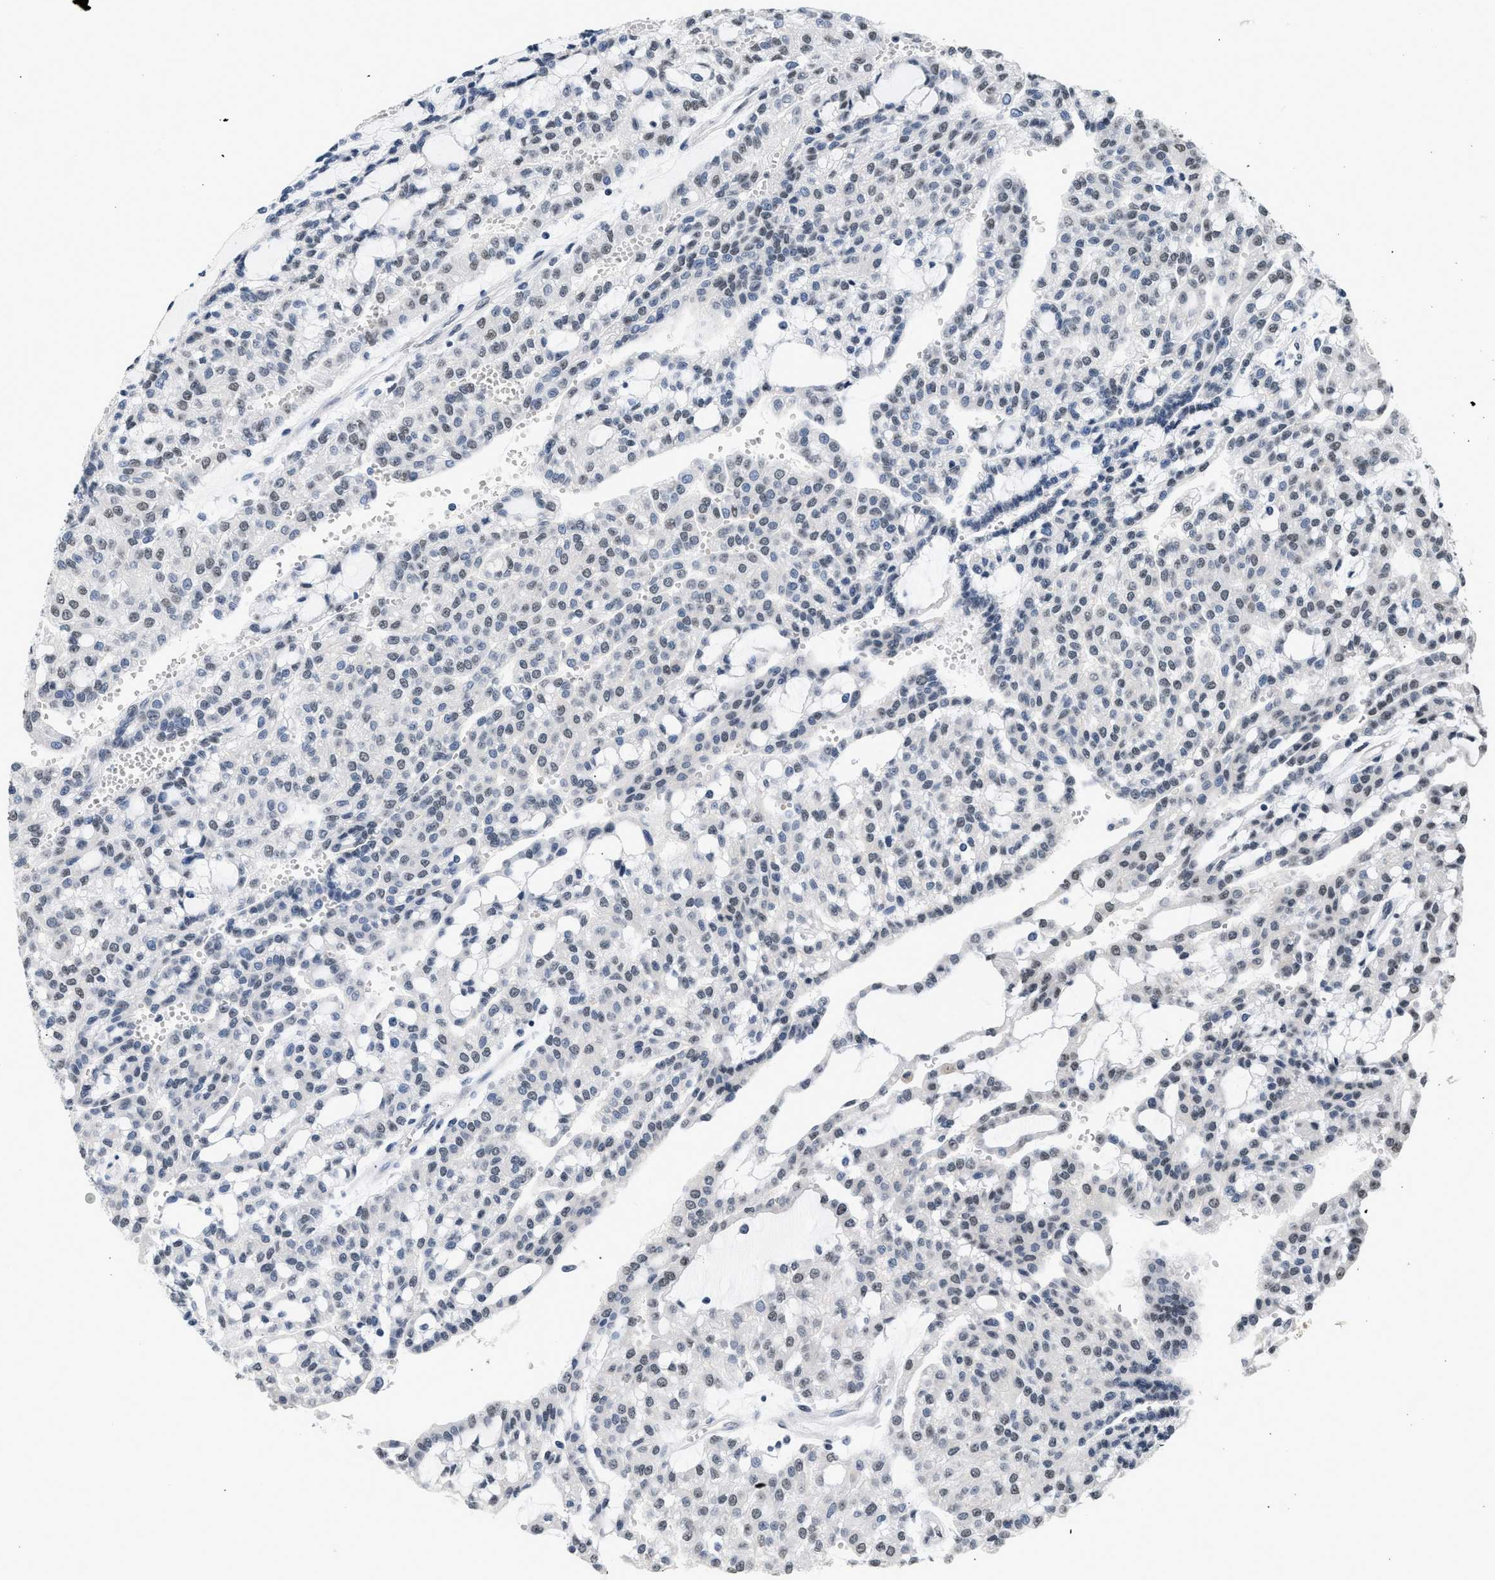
{"staining": {"intensity": "weak", "quantity": "25%-75%", "location": "nuclear"}, "tissue": "renal cancer", "cell_type": "Tumor cells", "image_type": "cancer", "snomed": [{"axis": "morphology", "description": "Adenocarcinoma, NOS"}, {"axis": "topography", "description": "Kidney"}], "caption": "Renal adenocarcinoma stained with a protein marker exhibits weak staining in tumor cells.", "gene": "RAF1", "patient": {"sex": "male", "age": 63}}